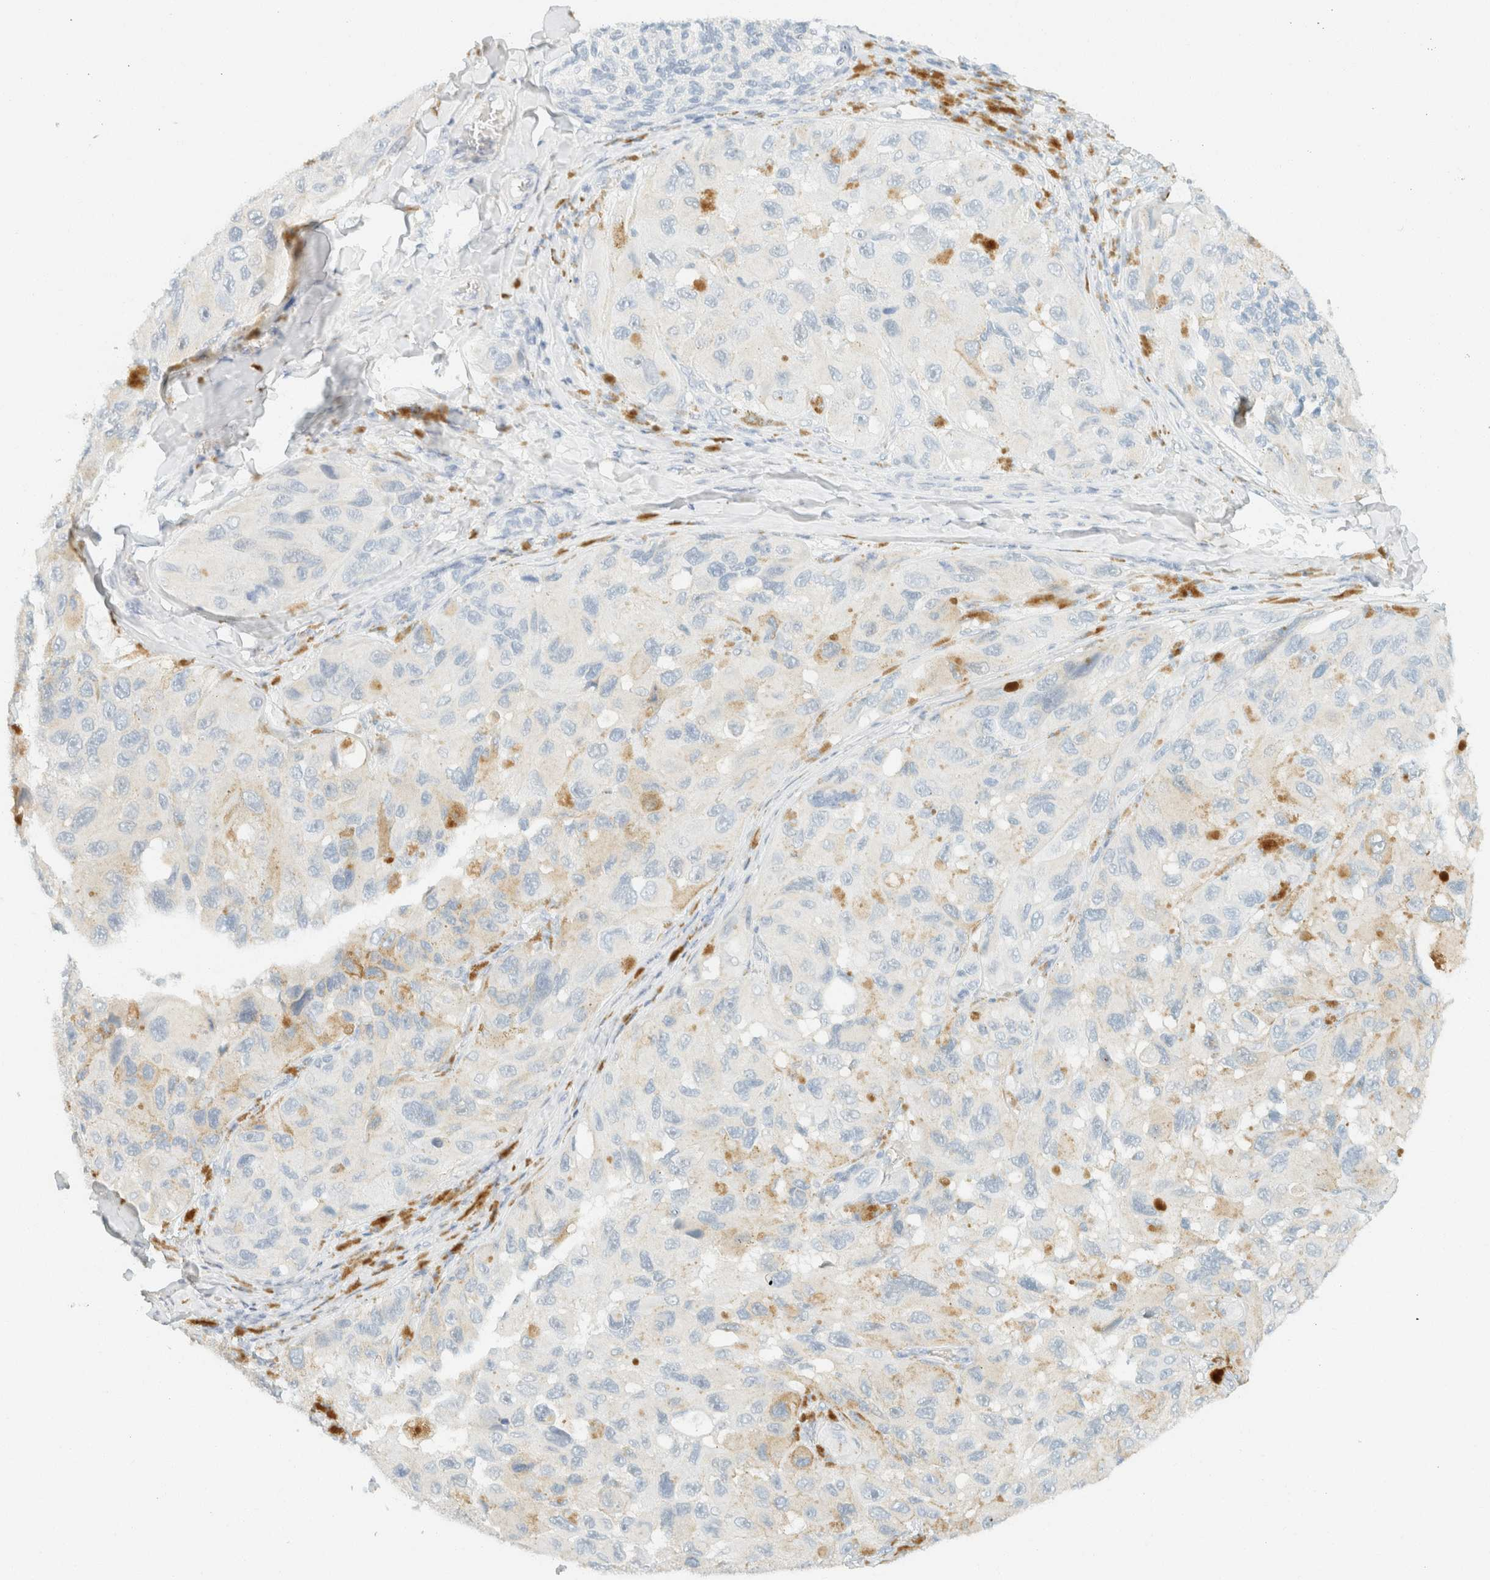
{"staining": {"intensity": "negative", "quantity": "none", "location": "none"}, "tissue": "melanoma", "cell_type": "Tumor cells", "image_type": "cancer", "snomed": [{"axis": "morphology", "description": "Malignant melanoma, NOS"}, {"axis": "topography", "description": "Skin"}], "caption": "Immunohistochemical staining of melanoma reveals no significant staining in tumor cells.", "gene": "GPA33", "patient": {"sex": "female", "age": 73}}